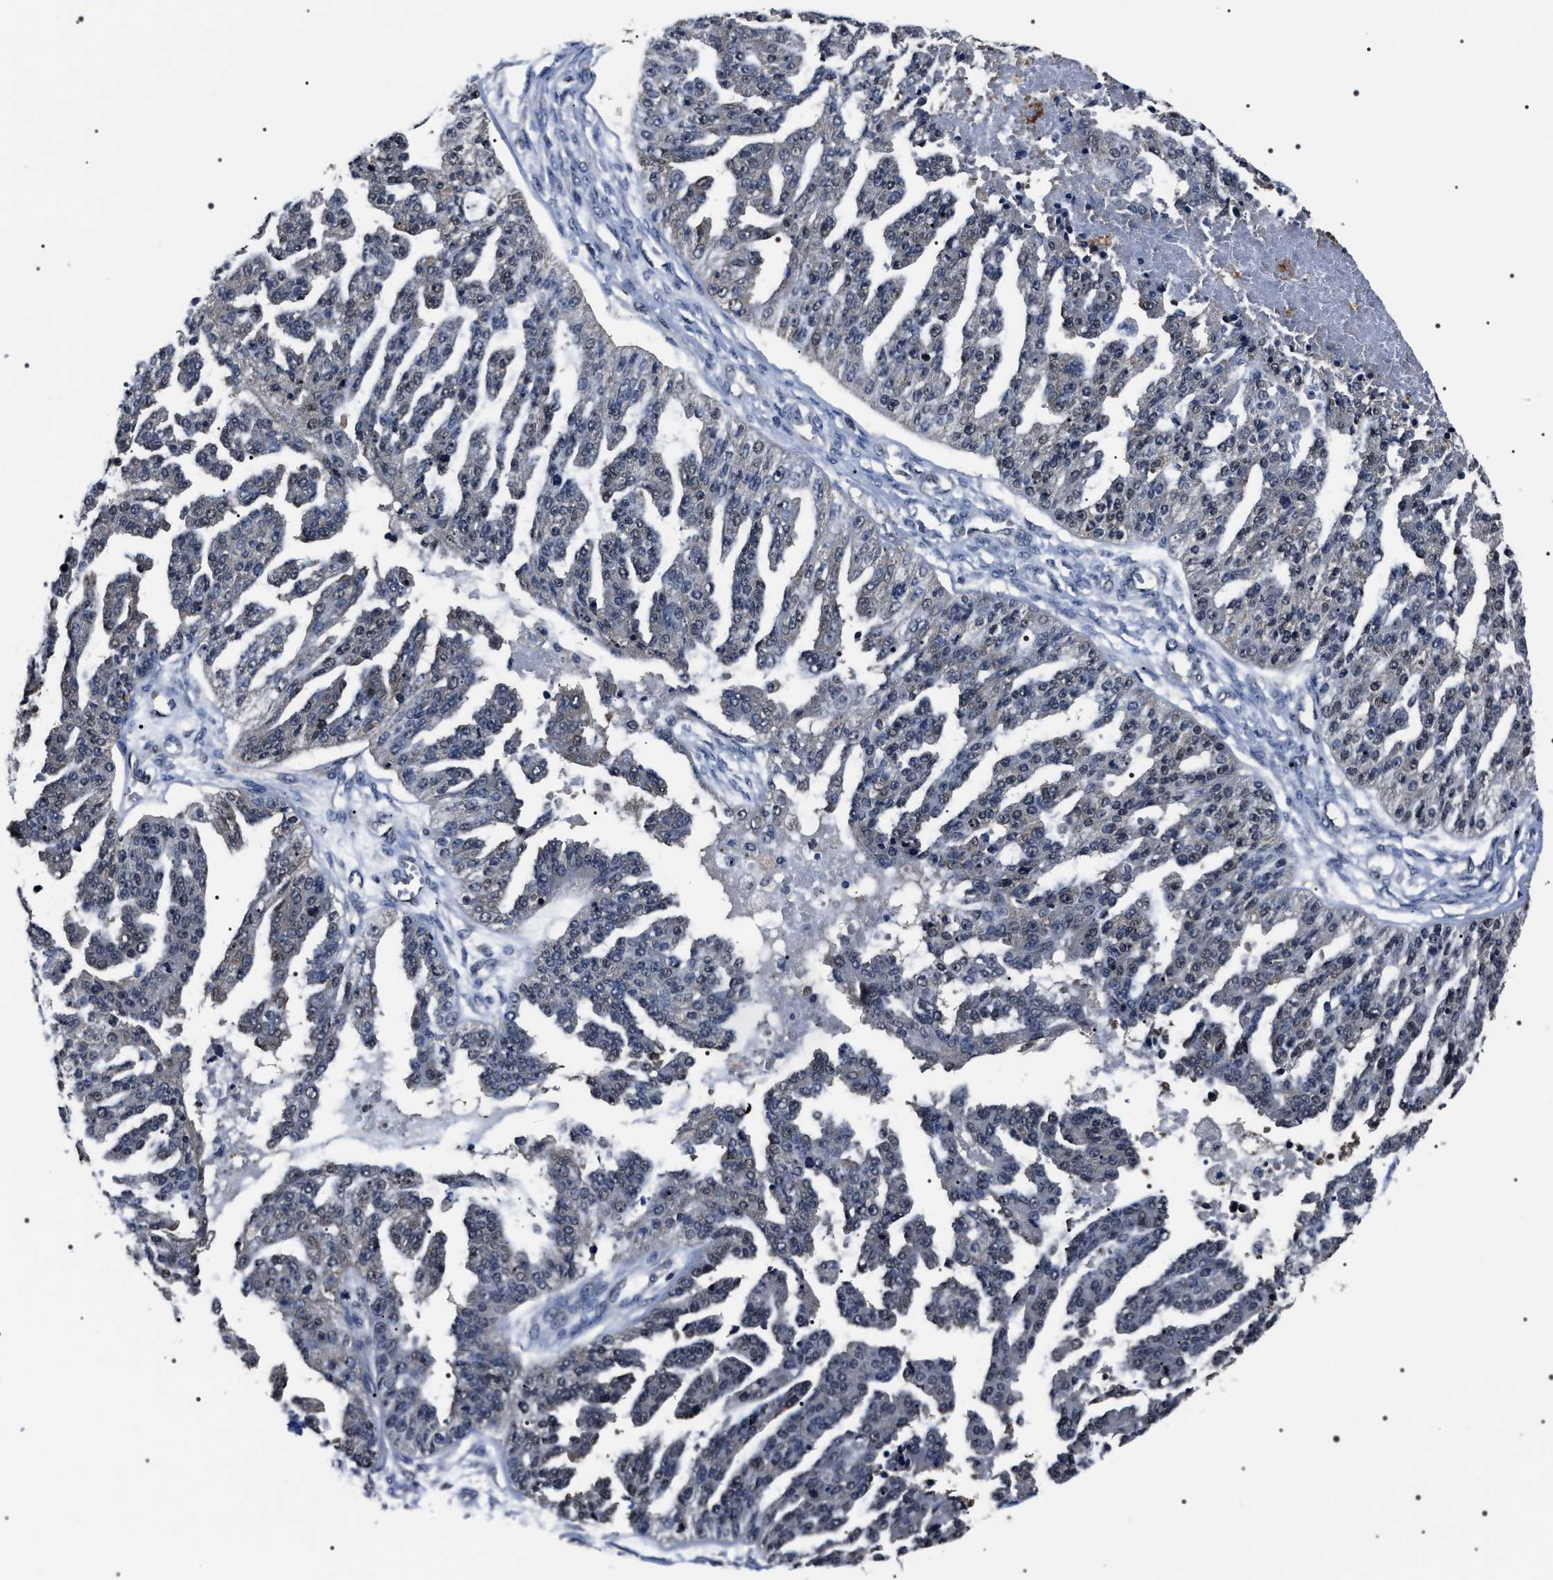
{"staining": {"intensity": "negative", "quantity": "none", "location": "none"}, "tissue": "ovarian cancer", "cell_type": "Tumor cells", "image_type": "cancer", "snomed": [{"axis": "morphology", "description": "Cystadenocarcinoma, serous, NOS"}, {"axis": "topography", "description": "Ovary"}], "caption": "Ovarian cancer was stained to show a protein in brown. There is no significant expression in tumor cells.", "gene": "SIPA1", "patient": {"sex": "female", "age": 58}}